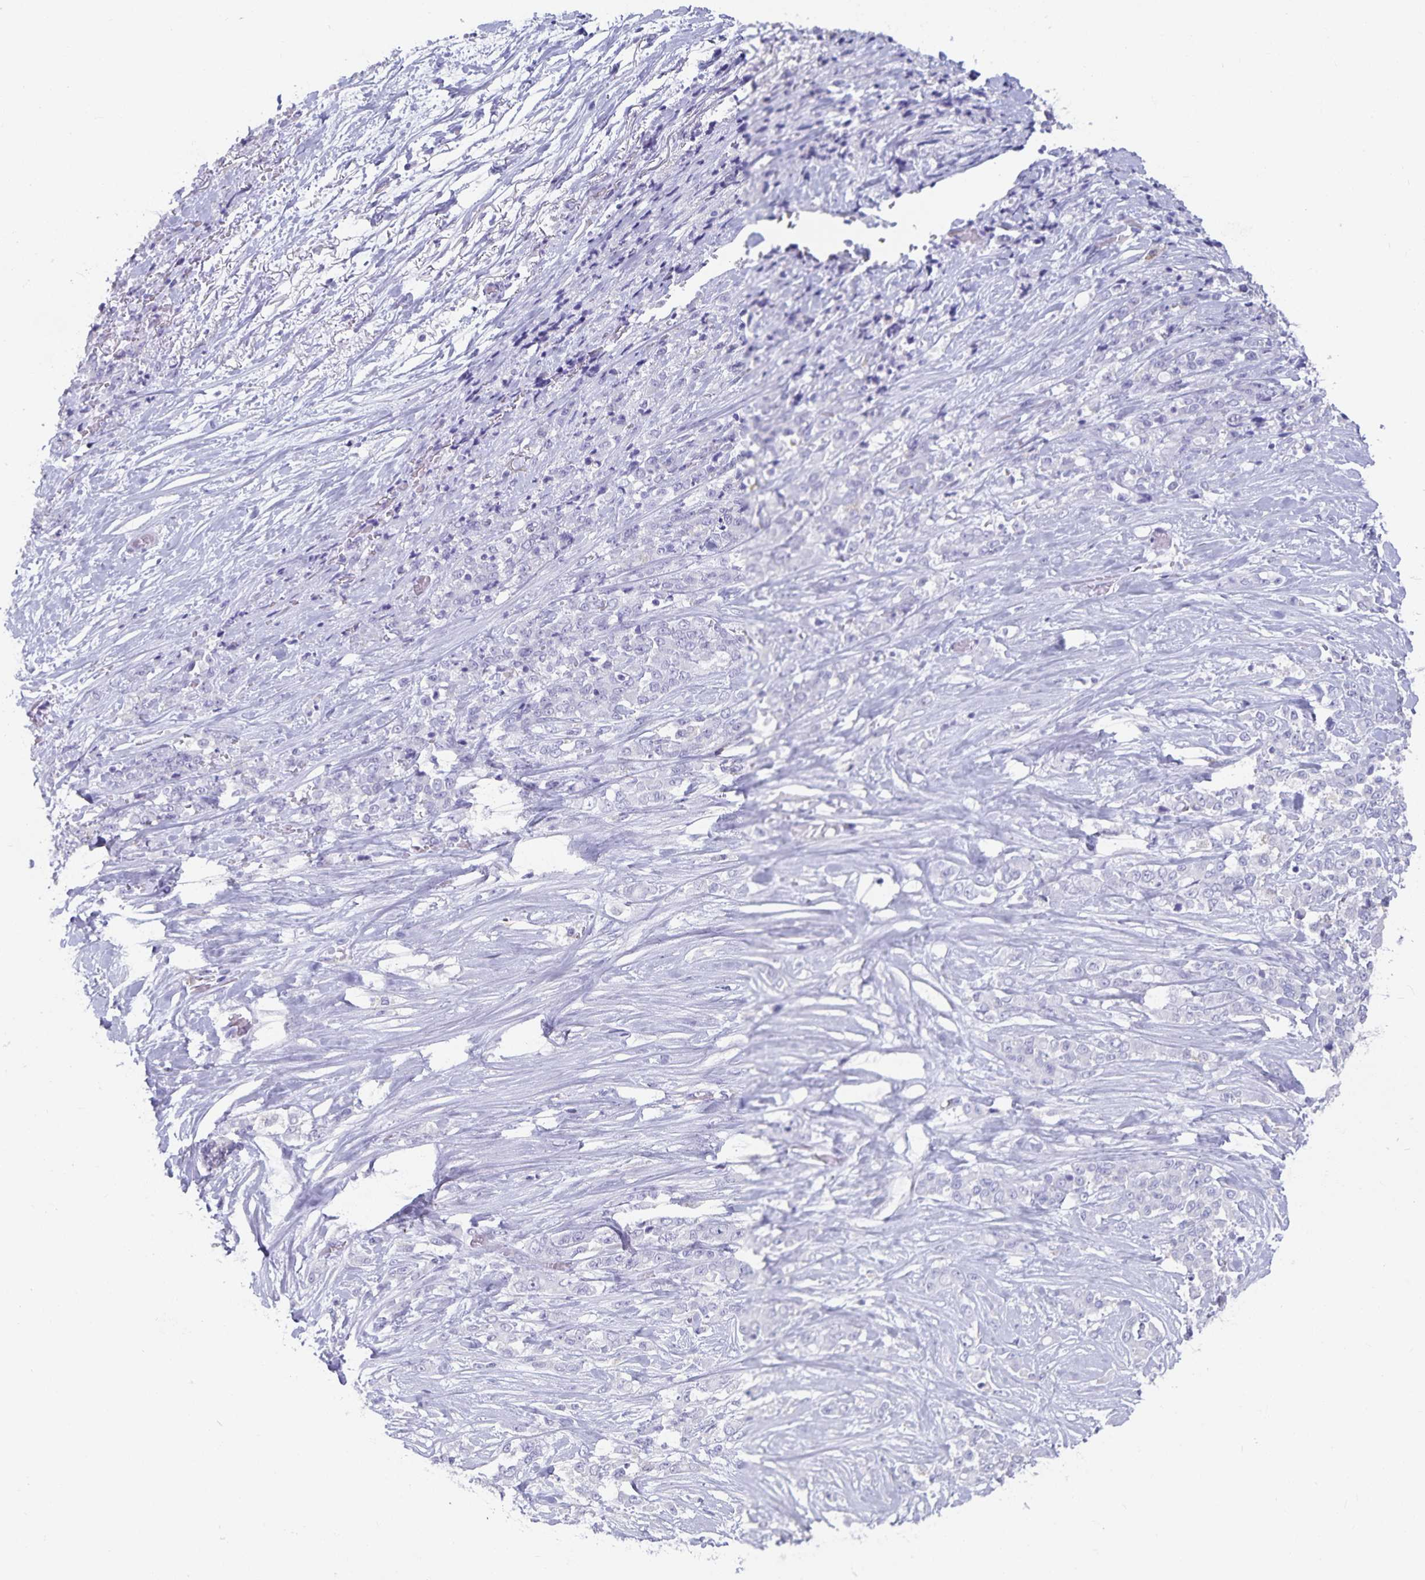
{"staining": {"intensity": "negative", "quantity": "none", "location": "none"}, "tissue": "stomach cancer", "cell_type": "Tumor cells", "image_type": "cancer", "snomed": [{"axis": "morphology", "description": "Adenocarcinoma, NOS"}, {"axis": "topography", "description": "Stomach"}], "caption": "Tumor cells are negative for brown protein staining in stomach adenocarcinoma. (DAB immunohistochemistry (IHC) visualized using brightfield microscopy, high magnification).", "gene": "PLAC1", "patient": {"sex": "female", "age": 76}}